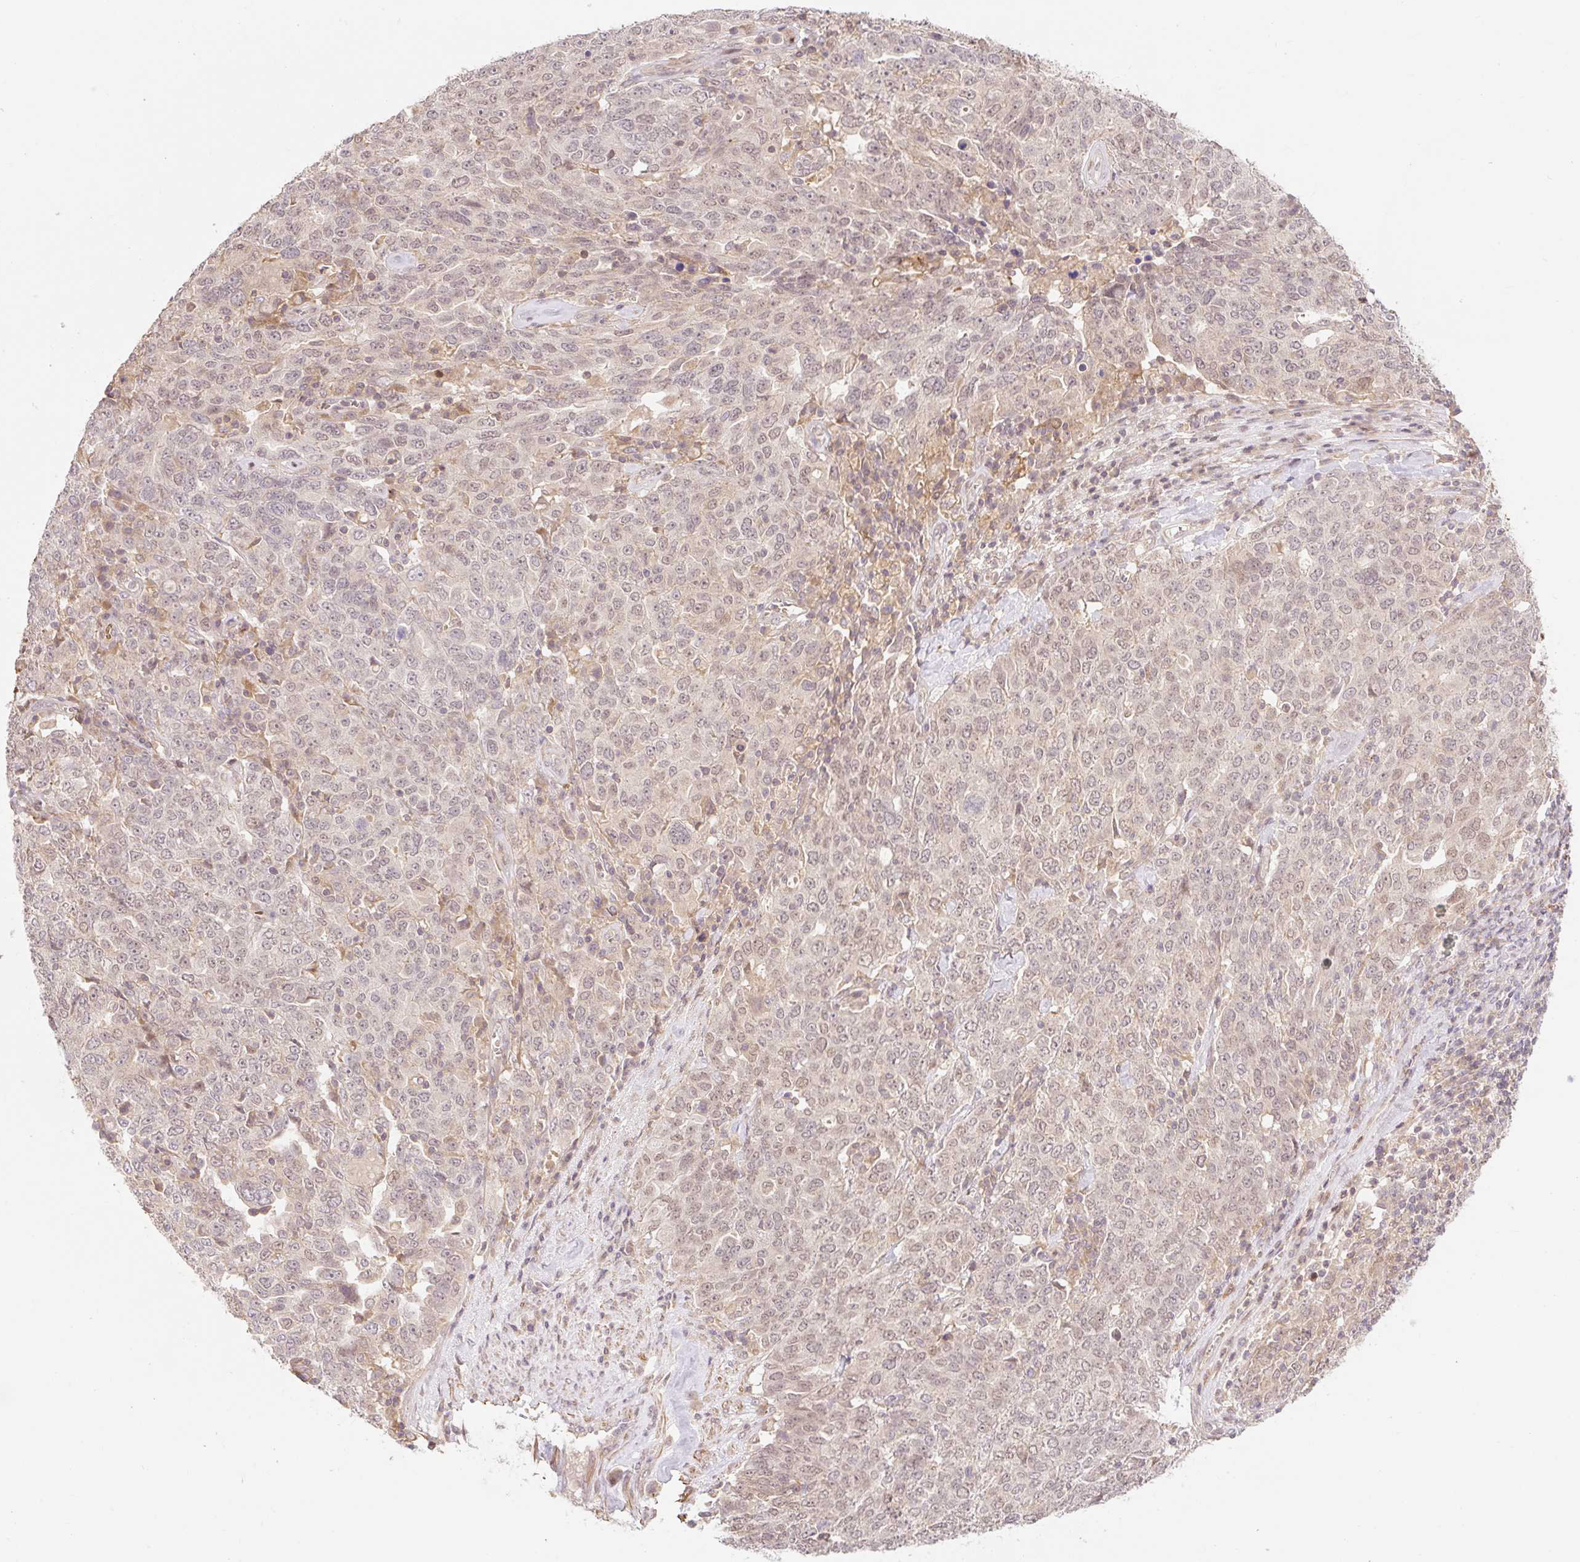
{"staining": {"intensity": "weak", "quantity": "25%-75%", "location": "nuclear"}, "tissue": "ovarian cancer", "cell_type": "Tumor cells", "image_type": "cancer", "snomed": [{"axis": "morphology", "description": "Carcinoma, endometroid"}, {"axis": "topography", "description": "Ovary"}], "caption": "Weak nuclear protein expression is identified in about 25%-75% of tumor cells in ovarian cancer.", "gene": "EMC10", "patient": {"sex": "female", "age": 62}}